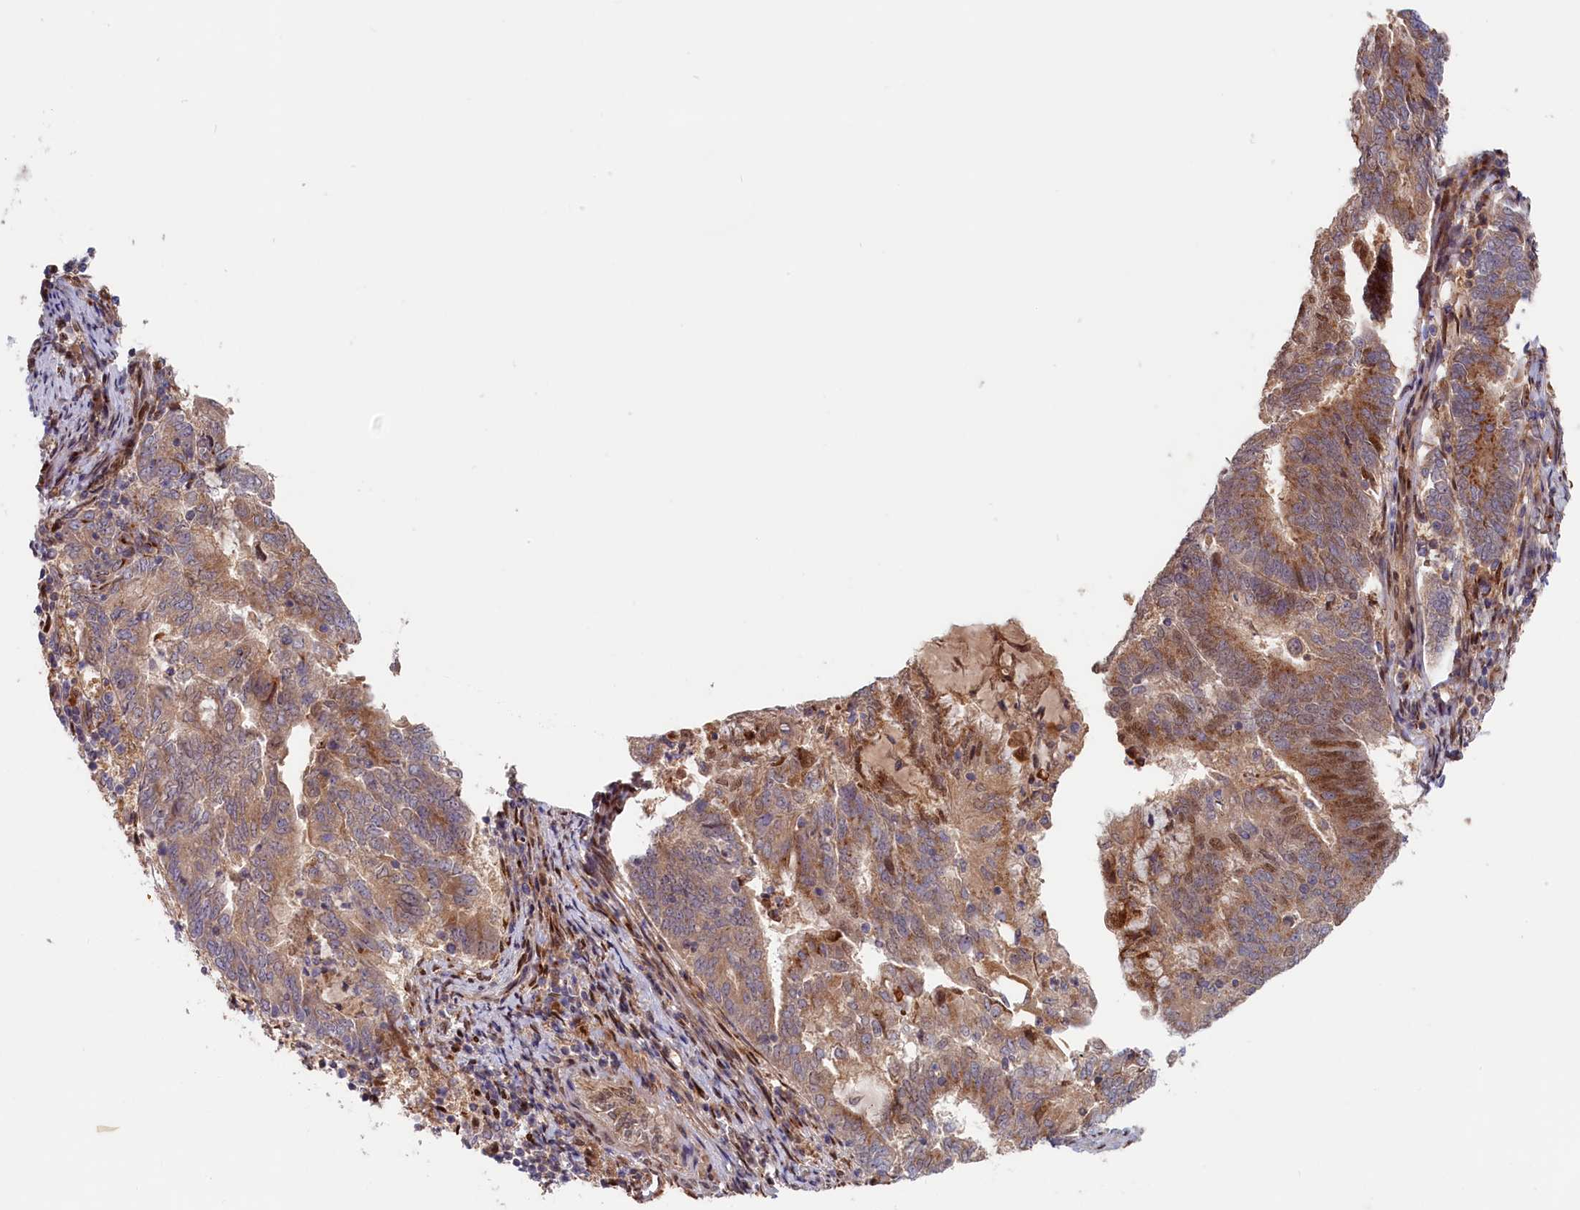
{"staining": {"intensity": "moderate", "quantity": ">75%", "location": "cytoplasmic/membranous"}, "tissue": "endometrial cancer", "cell_type": "Tumor cells", "image_type": "cancer", "snomed": [{"axis": "morphology", "description": "Adenocarcinoma, NOS"}, {"axis": "topography", "description": "Endometrium"}], "caption": "Endometrial cancer (adenocarcinoma) stained with a brown dye reveals moderate cytoplasmic/membranous positive positivity in approximately >75% of tumor cells.", "gene": "CHST12", "patient": {"sex": "female", "age": 80}}